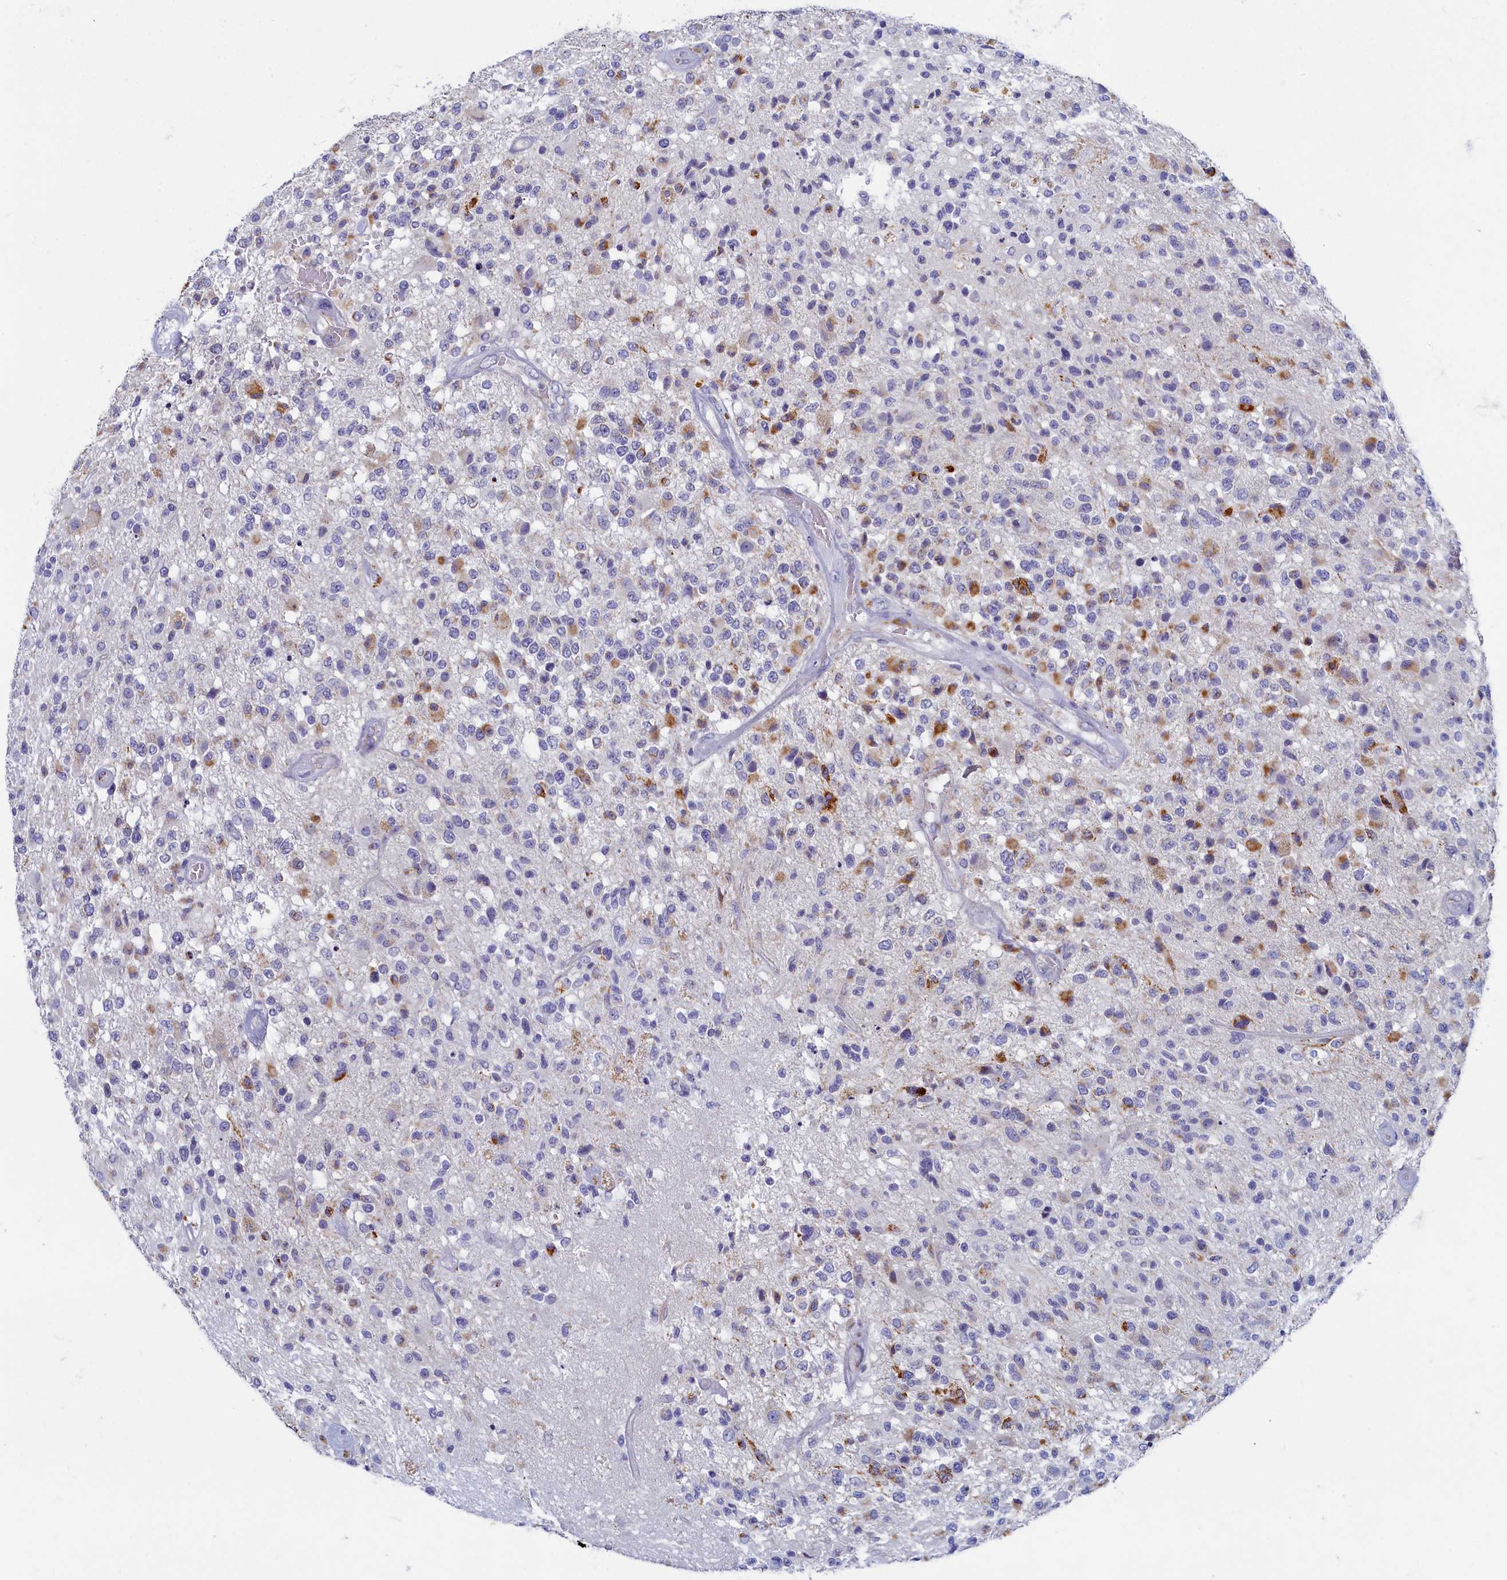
{"staining": {"intensity": "moderate", "quantity": "<25%", "location": "cytoplasmic/membranous"}, "tissue": "glioma", "cell_type": "Tumor cells", "image_type": "cancer", "snomed": [{"axis": "morphology", "description": "Glioma, malignant, High grade"}, {"axis": "morphology", "description": "Glioblastoma, NOS"}, {"axis": "topography", "description": "Brain"}], "caption": "Glioma stained for a protein displays moderate cytoplasmic/membranous positivity in tumor cells.", "gene": "OCIAD2", "patient": {"sex": "male", "age": 60}}